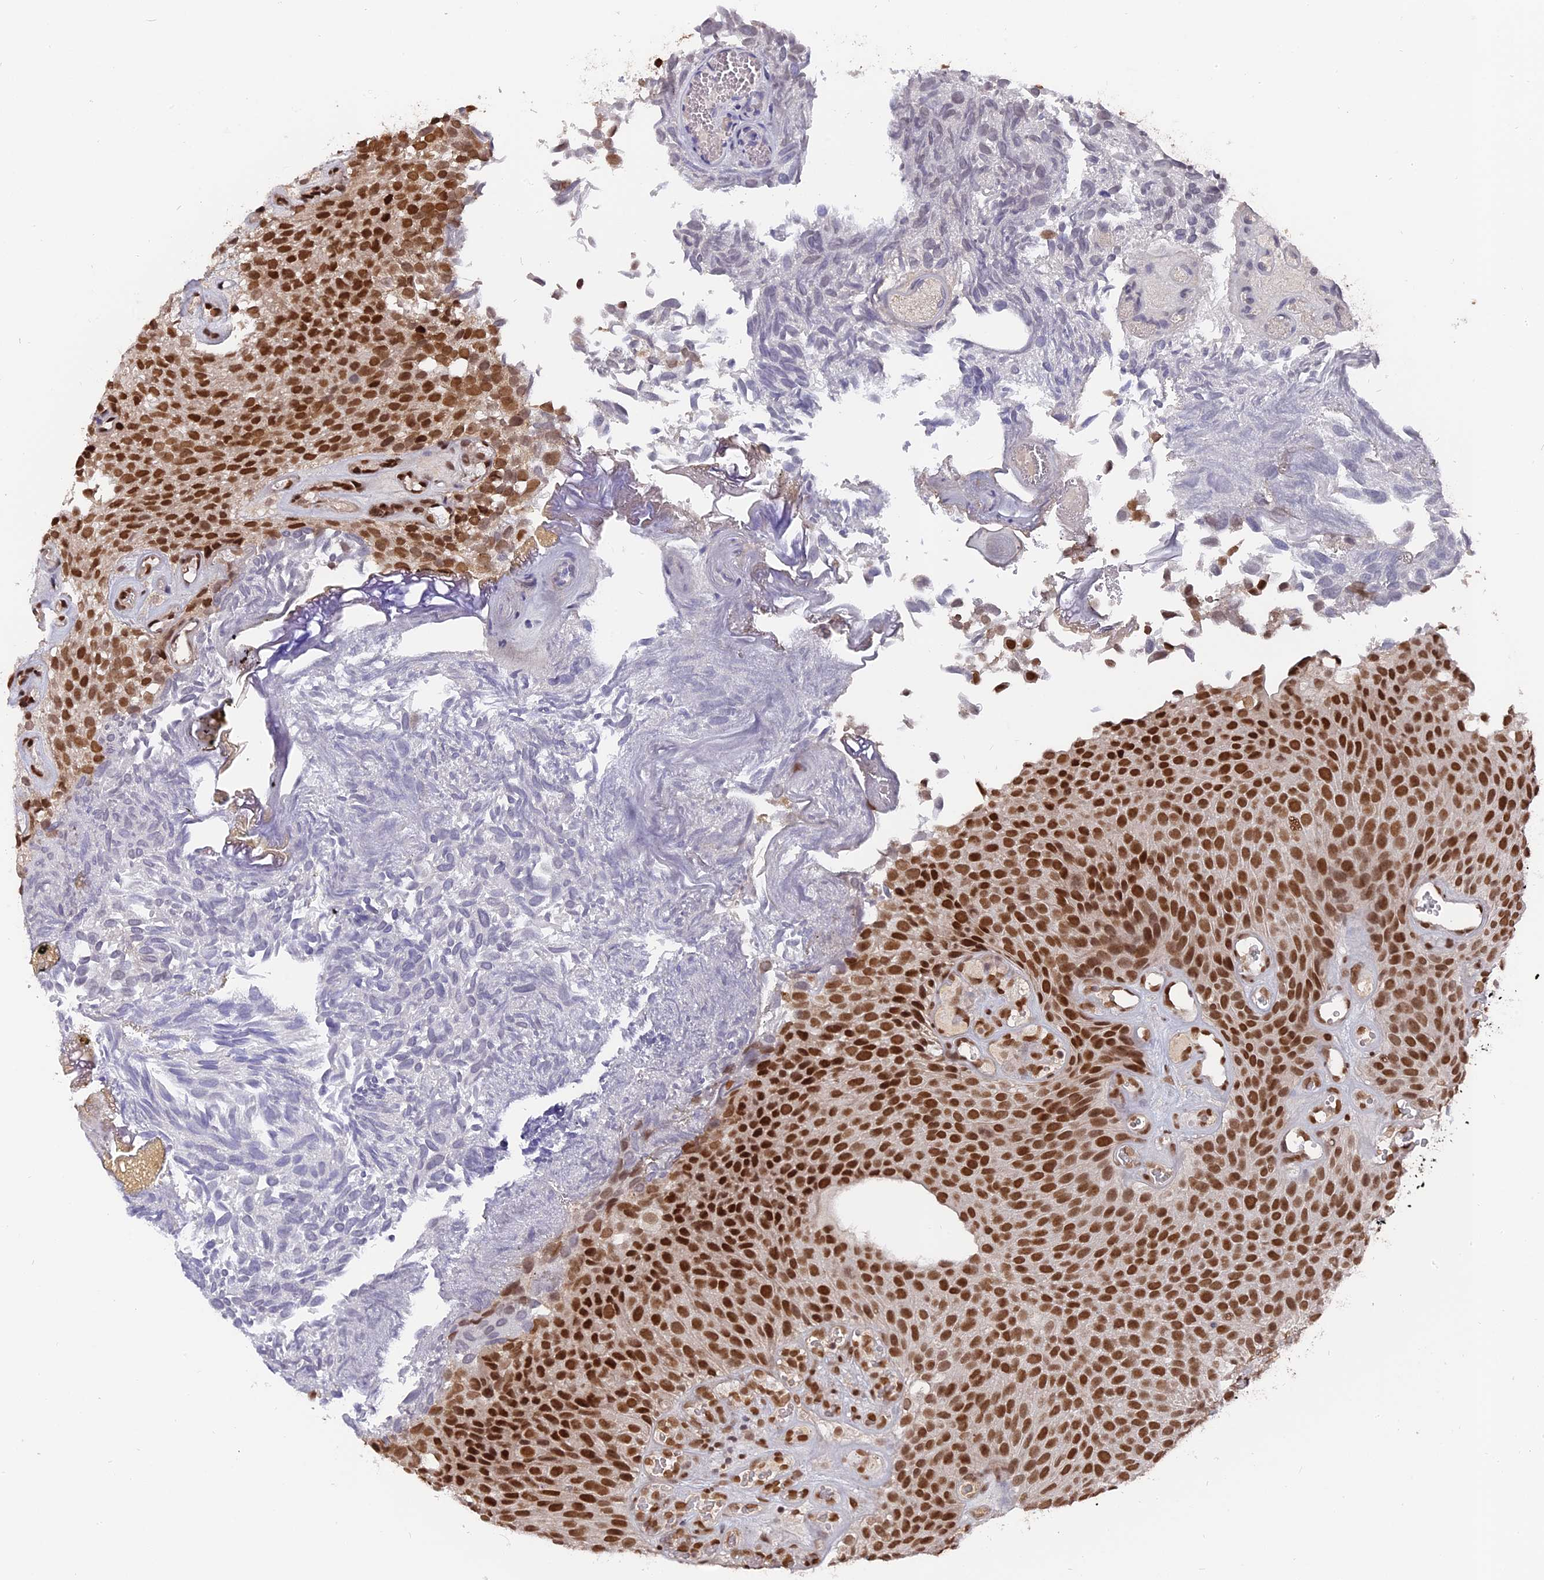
{"staining": {"intensity": "strong", "quantity": ">75%", "location": "nuclear"}, "tissue": "urothelial cancer", "cell_type": "Tumor cells", "image_type": "cancer", "snomed": [{"axis": "morphology", "description": "Urothelial carcinoma, Low grade"}, {"axis": "topography", "description": "Urinary bladder"}], "caption": "Low-grade urothelial carcinoma stained for a protein exhibits strong nuclear positivity in tumor cells.", "gene": "NR1H3", "patient": {"sex": "male", "age": 89}}